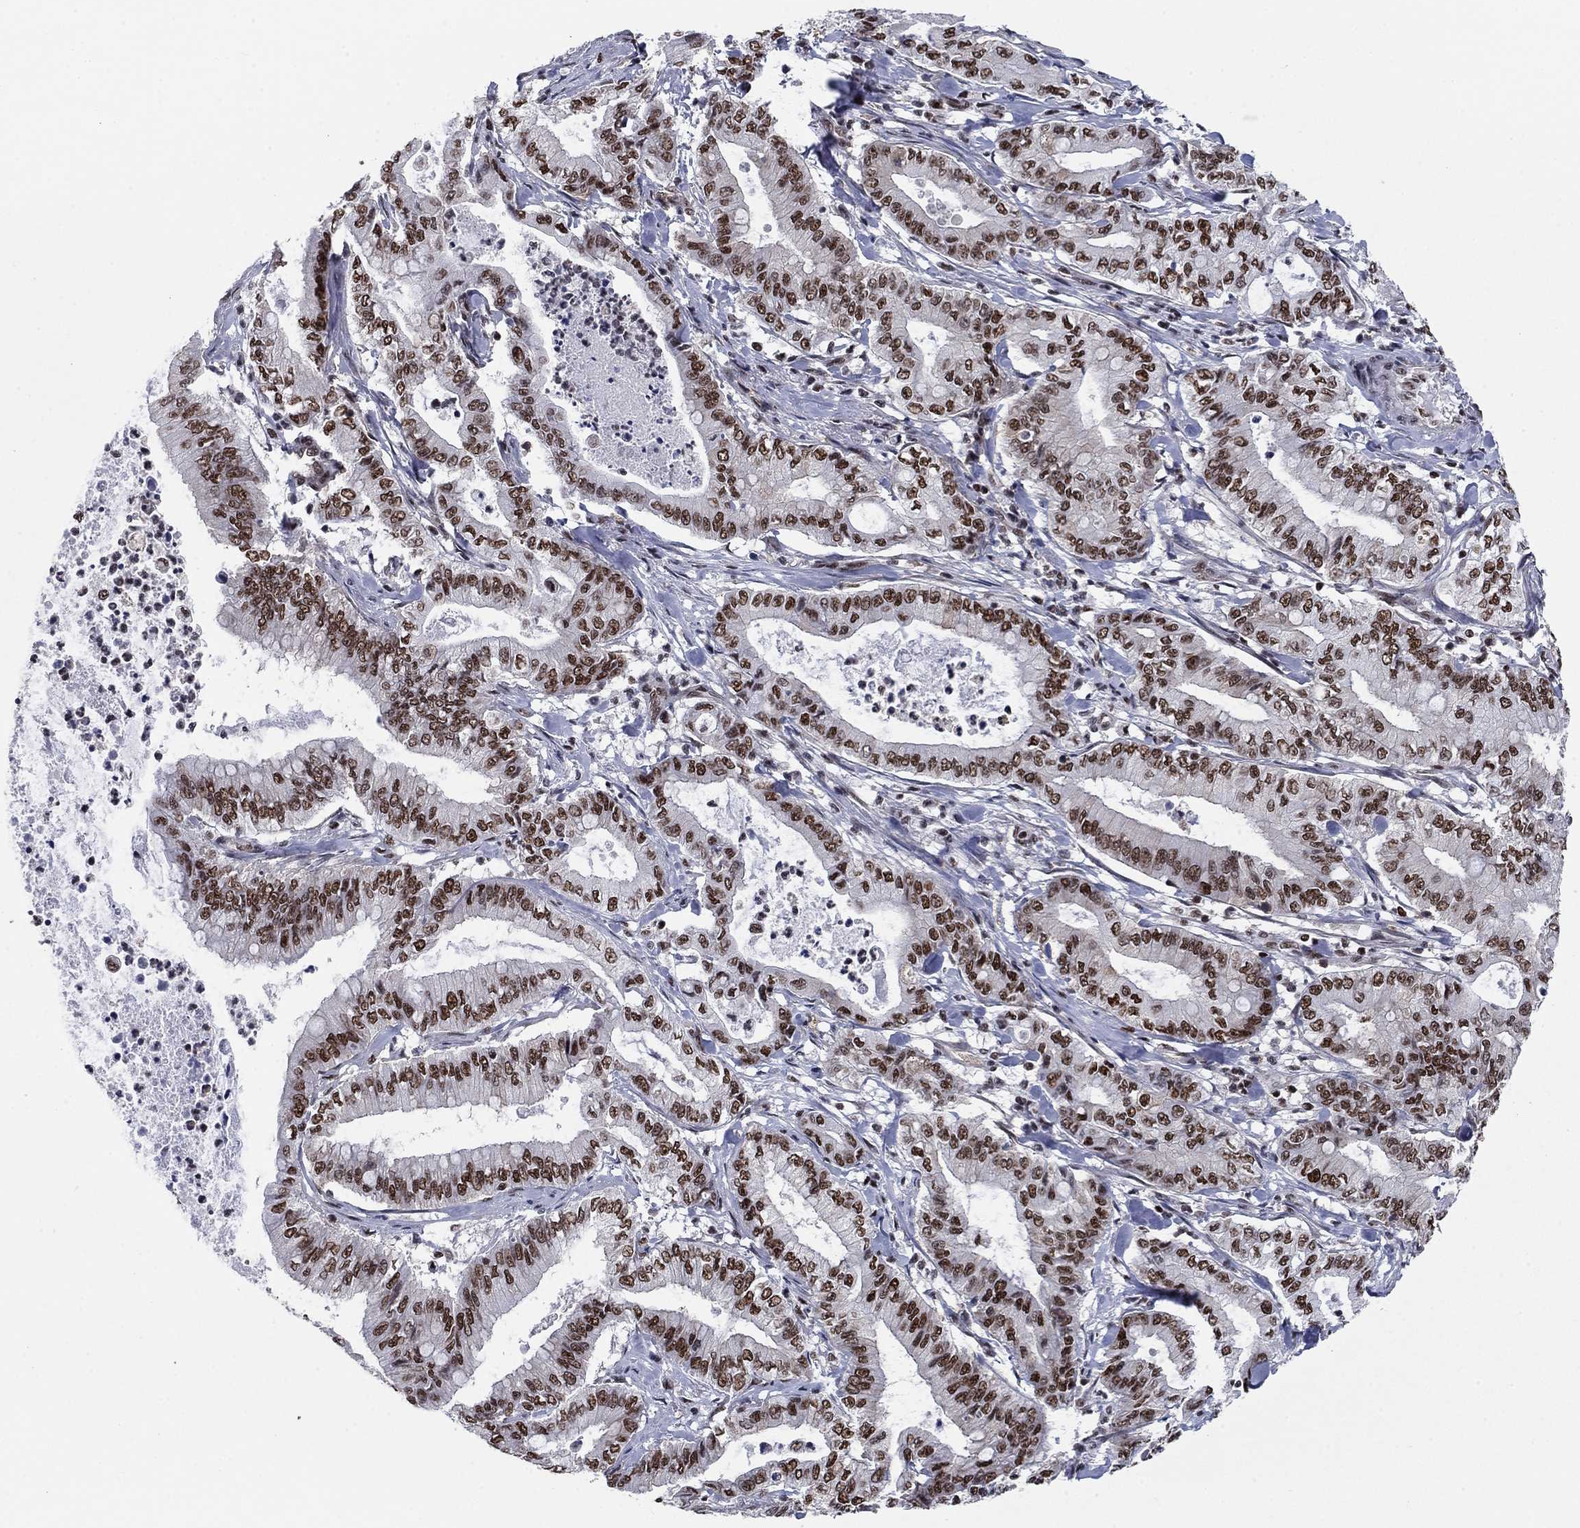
{"staining": {"intensity": "strong", "quantity": ">75%", "location": "nuclear"}, "tissue": "pancreatic cancer", "cell_type": "Tumor cells", "image_type": "cancer", "snomed": [{"axis": "morphology", "description": "Adenocarcinoma, NOS"}, {"axis": "topography", "description": "Pancreas"}], "caption": "This is a photomicrograph of IHC staining of pancreatic adenocarcinoma, which shows strong expression in the nuclear of tumor cells.", "gene": "RPRD1B", "patient": {"sex": "male", "age": 71}}